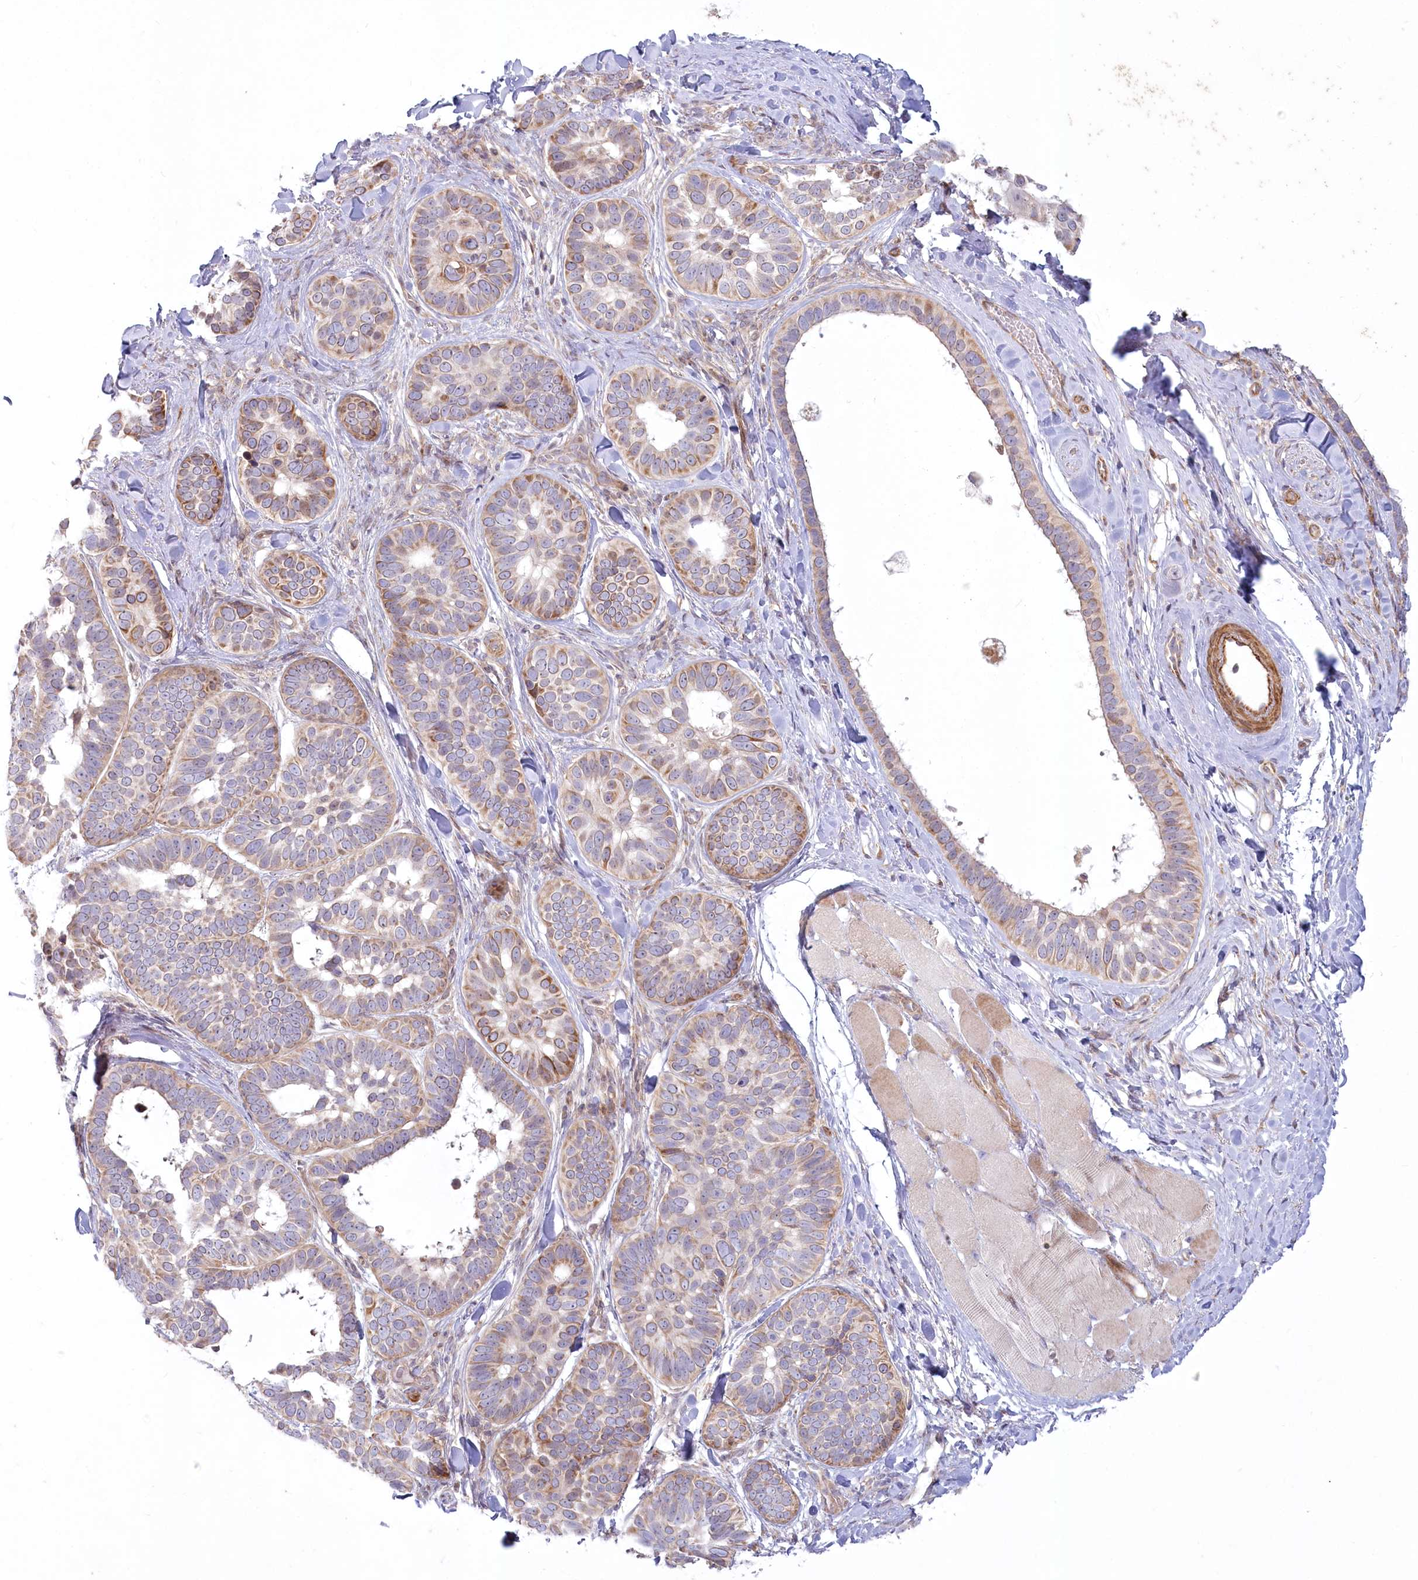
{"staining": {"intensity": "moderate", "quantity": "25%-75%", "location": "cytoplasmic/membranous"}, "tissue": "skin cancer", "cell_type": "Tumor cells", "image_type": "cancer", "snomed": [{"axis": "morphology", "description": "Basal cell carcinoma"}, {"axis": "topography", "description": "Skin"}], "caption": "Protein expression by immunohistochemistry shows moderate cytoplasmic/membranous expression in about 25%-75% of tumor cells in basal cell carcinoma (skin). (Brightfield microscopy of DAB IHC at high magnification).", "gene": "MTG1", "patient": {"sex": "male", "age": 62}}